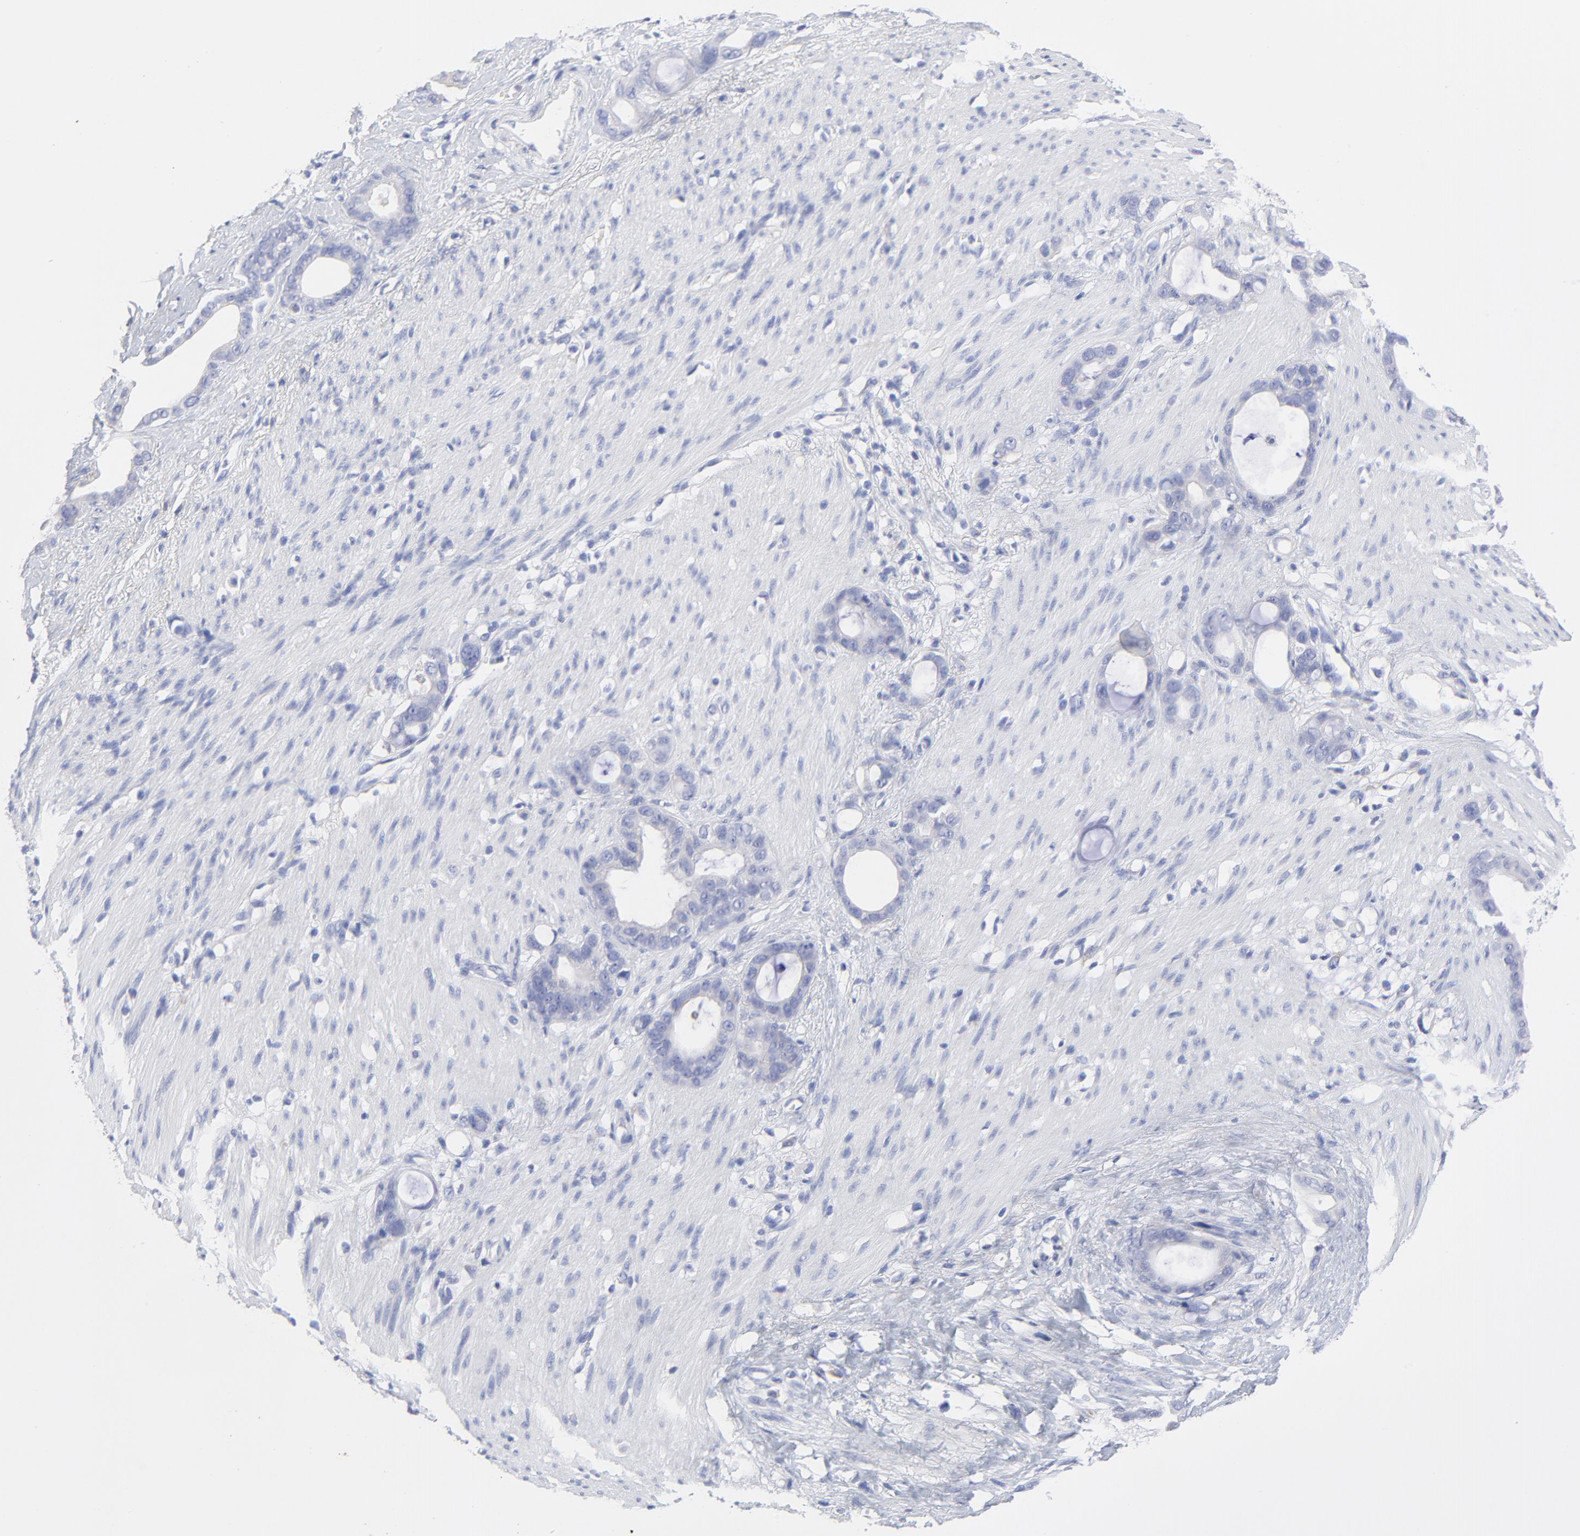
{"staining": {"intensity": "negative", "quantity": "none", "location": "none"}, "tissue": "stomach cancer", "cell_type": "Tumor cells", "image_type": "cancer", "snomed": [{"axis": "morphology", "description": "Adenocarcinoma, NOS"}, {"axis": "topography", "description": "Stomach"}], "caption": "The immunohistochemistry (IHC) photomicrograph has no significant staining in tumor cells of adenocarcinoma (stomach) tissue. The staining was performed using DAB (3,3'-diaminobenzidine) to visualize the protein expression in brown, while the nuclei were stained in blue with hematoxylin (Magnification: 20x).", "gene": "DUSP9", "patient": {"sex": "female", "age": 75}}